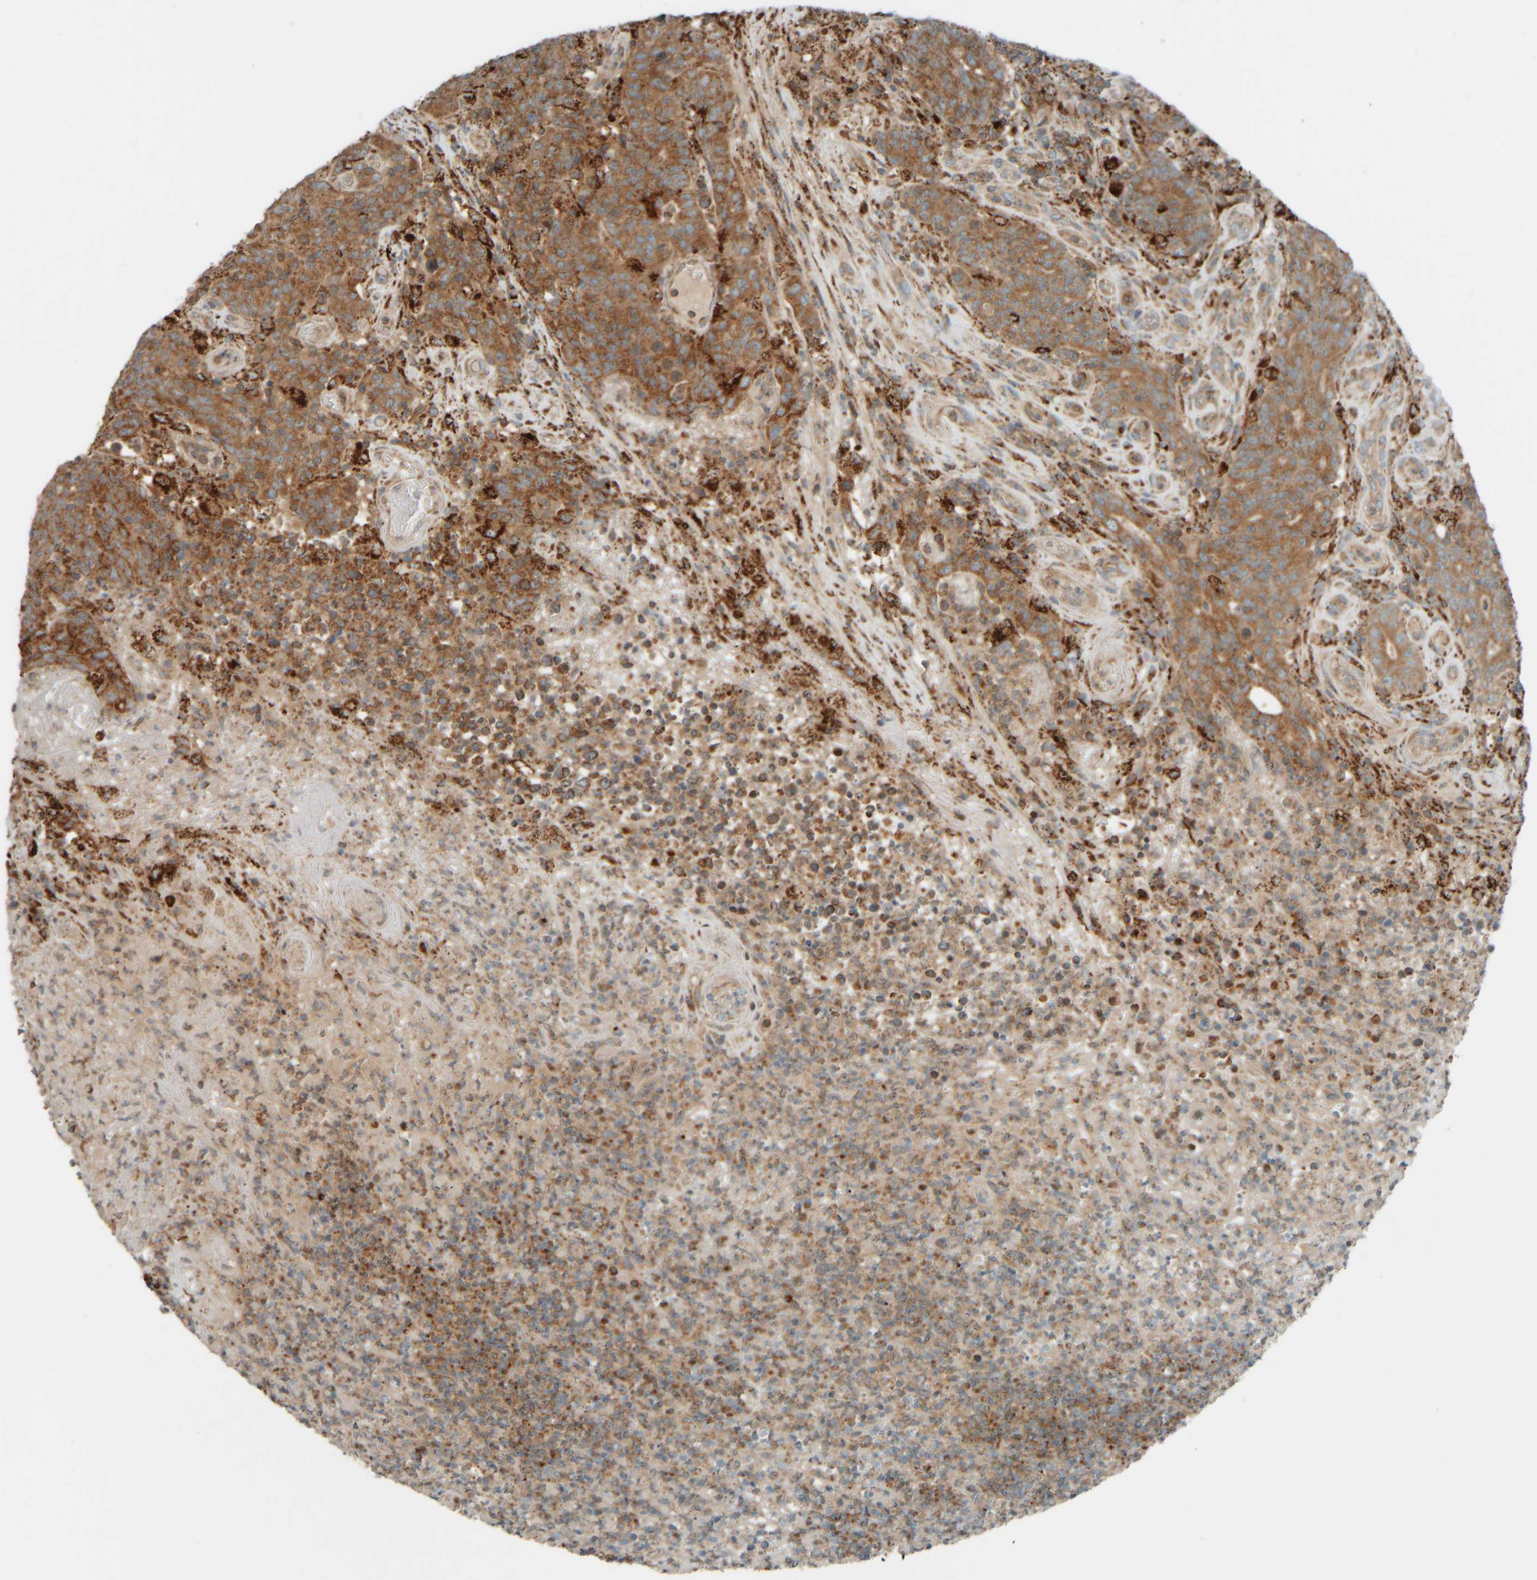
{"staining": {"intensity": "moderate", "quantity": ">75%", "location": "cytoplasmic/membranous"}, "tissue": "colorectal cancer", "cell_type": "Tumor cells", "image_type": "cancer", "snomed": [{"axis": "morphology", "description": "Normal tissue, NOS"}, {"axis": "morphology", "description": "Adenocarcinoma, NOS"}, {"axis": "topography", "description": "Colon"}], "caption": "Colorectal cancer (adenocarcinoma) stained for a protein (brown) demonstrates moderate cytoplasmic/membranous positive expression in approximately >75% of tumor cells.", "gene": "SPAG5", "patient": {"sex": "female", "age": 75}}